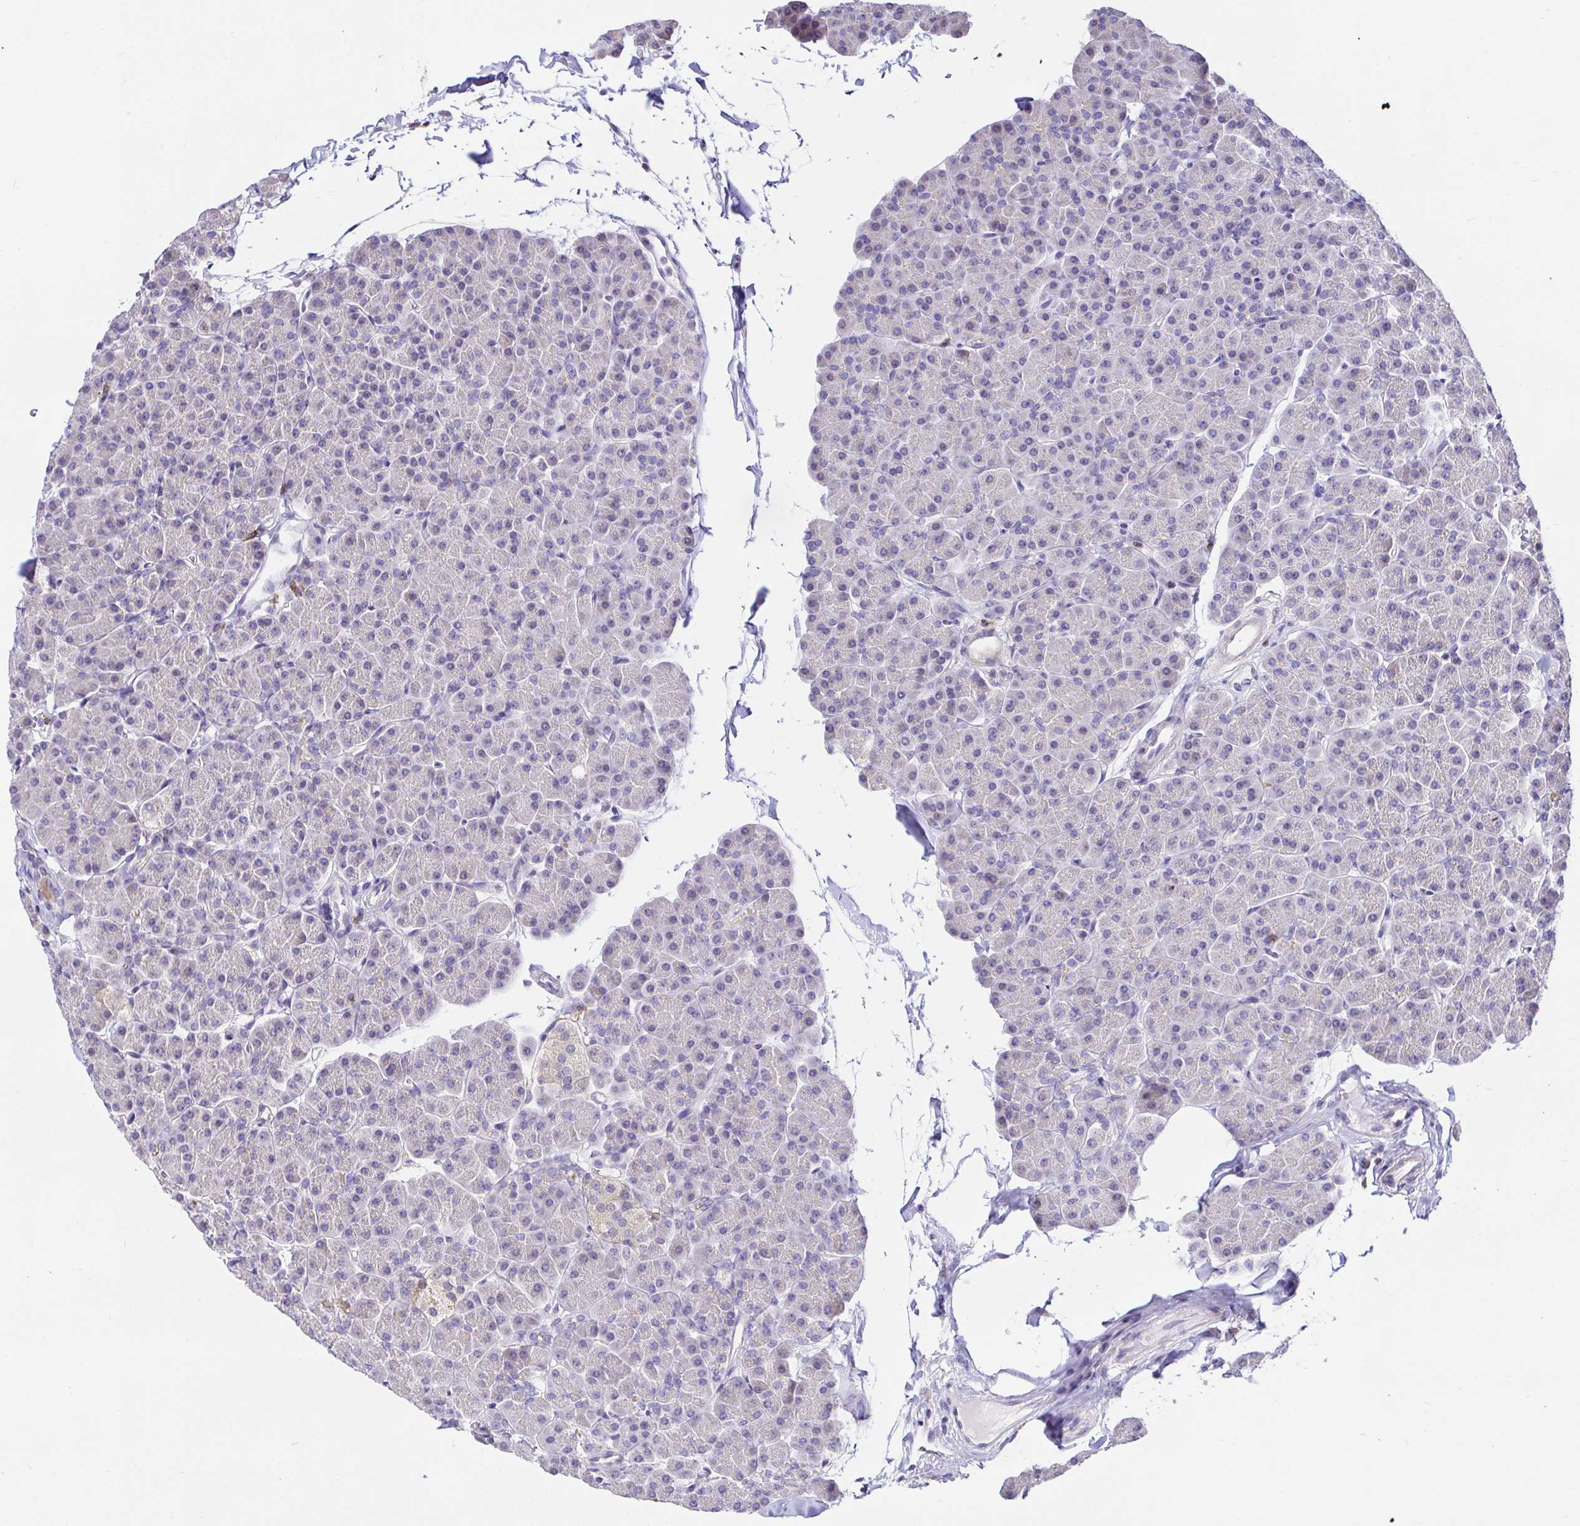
{"staining": {"intensity": "negative", "quantity": "none", "location": "none"}, "tissue": "pancreas", "cell_type": "Exocrine glandular cells", "image_type": "normal", "snomed": [{"axis": "morphology", "description": "Normal tissue, NOS"}, {"axis": "topography", "description": "Pancreas"}, {"axis": "topography", "description": "Peripheral nerve tissue"}], "caption": "Immunohistochemistry histopathology image of benign pancreas: human pancreas stained with DAB (3,3'-diaminobenzidine) displays no significant protein staining in exocrine glandular cells.", "gene": "SKAP1", "patient": {"sex": "male", "age": 54}}